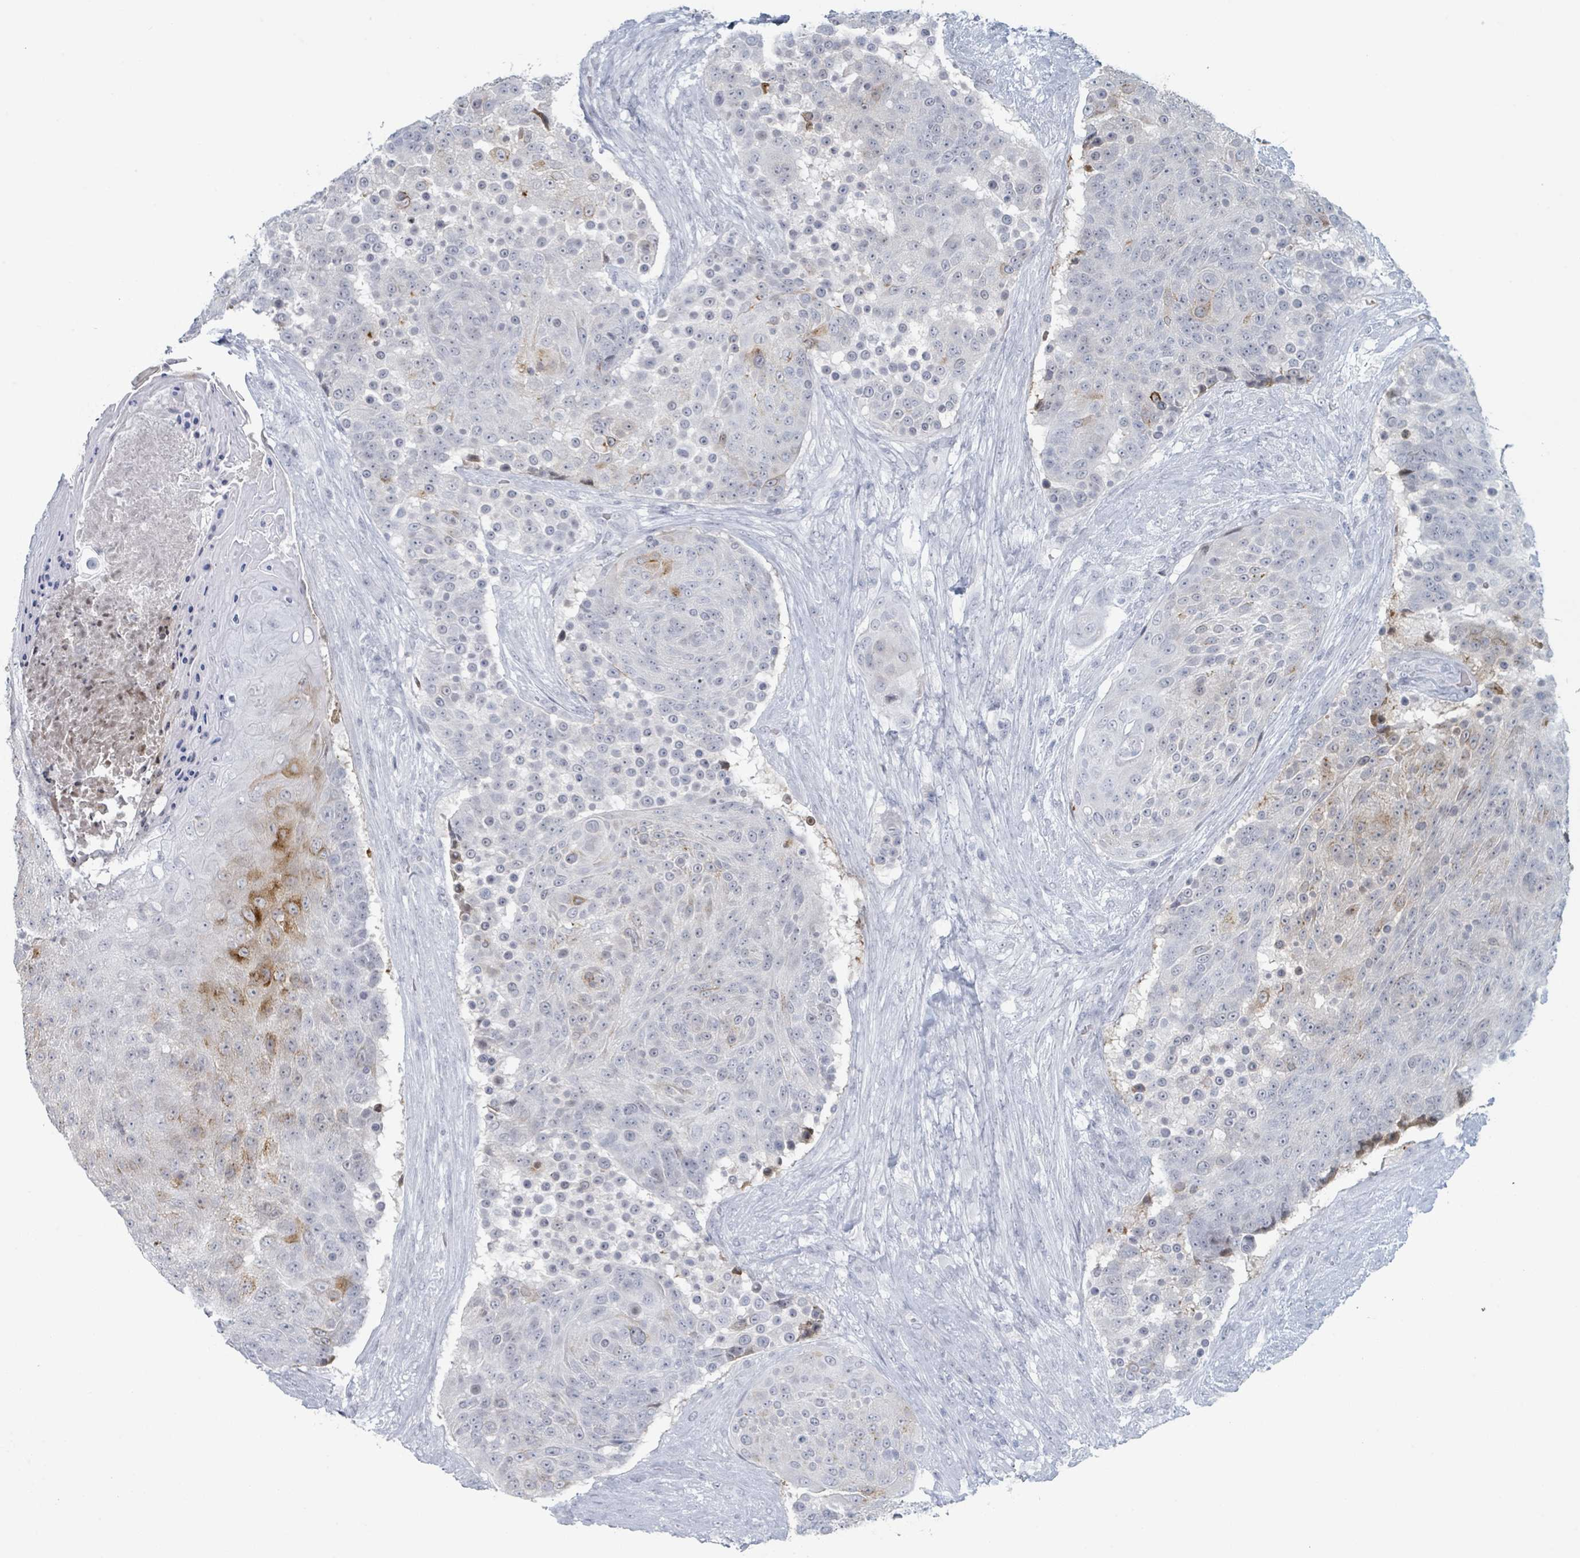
{"staining": {"intensity": "strong", "quantity": "<25%", "location": "cytoplasmic/membranous,nuclear"}, "tissue": "urothelial cancer", "cell_type": "Tumor cells", "image_type": "cancer", "snomed": [{"axis": "morphology", "description": "Urothelial carcinoma, High grade"}, {"axis": "topography", "description": "Urinary bladder"}], "caption": "IHC histopathology image of high-grade urothelial carcinoma stained for a protein (brown), which displays medium levels of strong cytoplasmic/membranous and nuclear expression in about <25% of tumor cells.", "gene": "GPR15LG", "patient": {"sex": "female", "age": 63}}